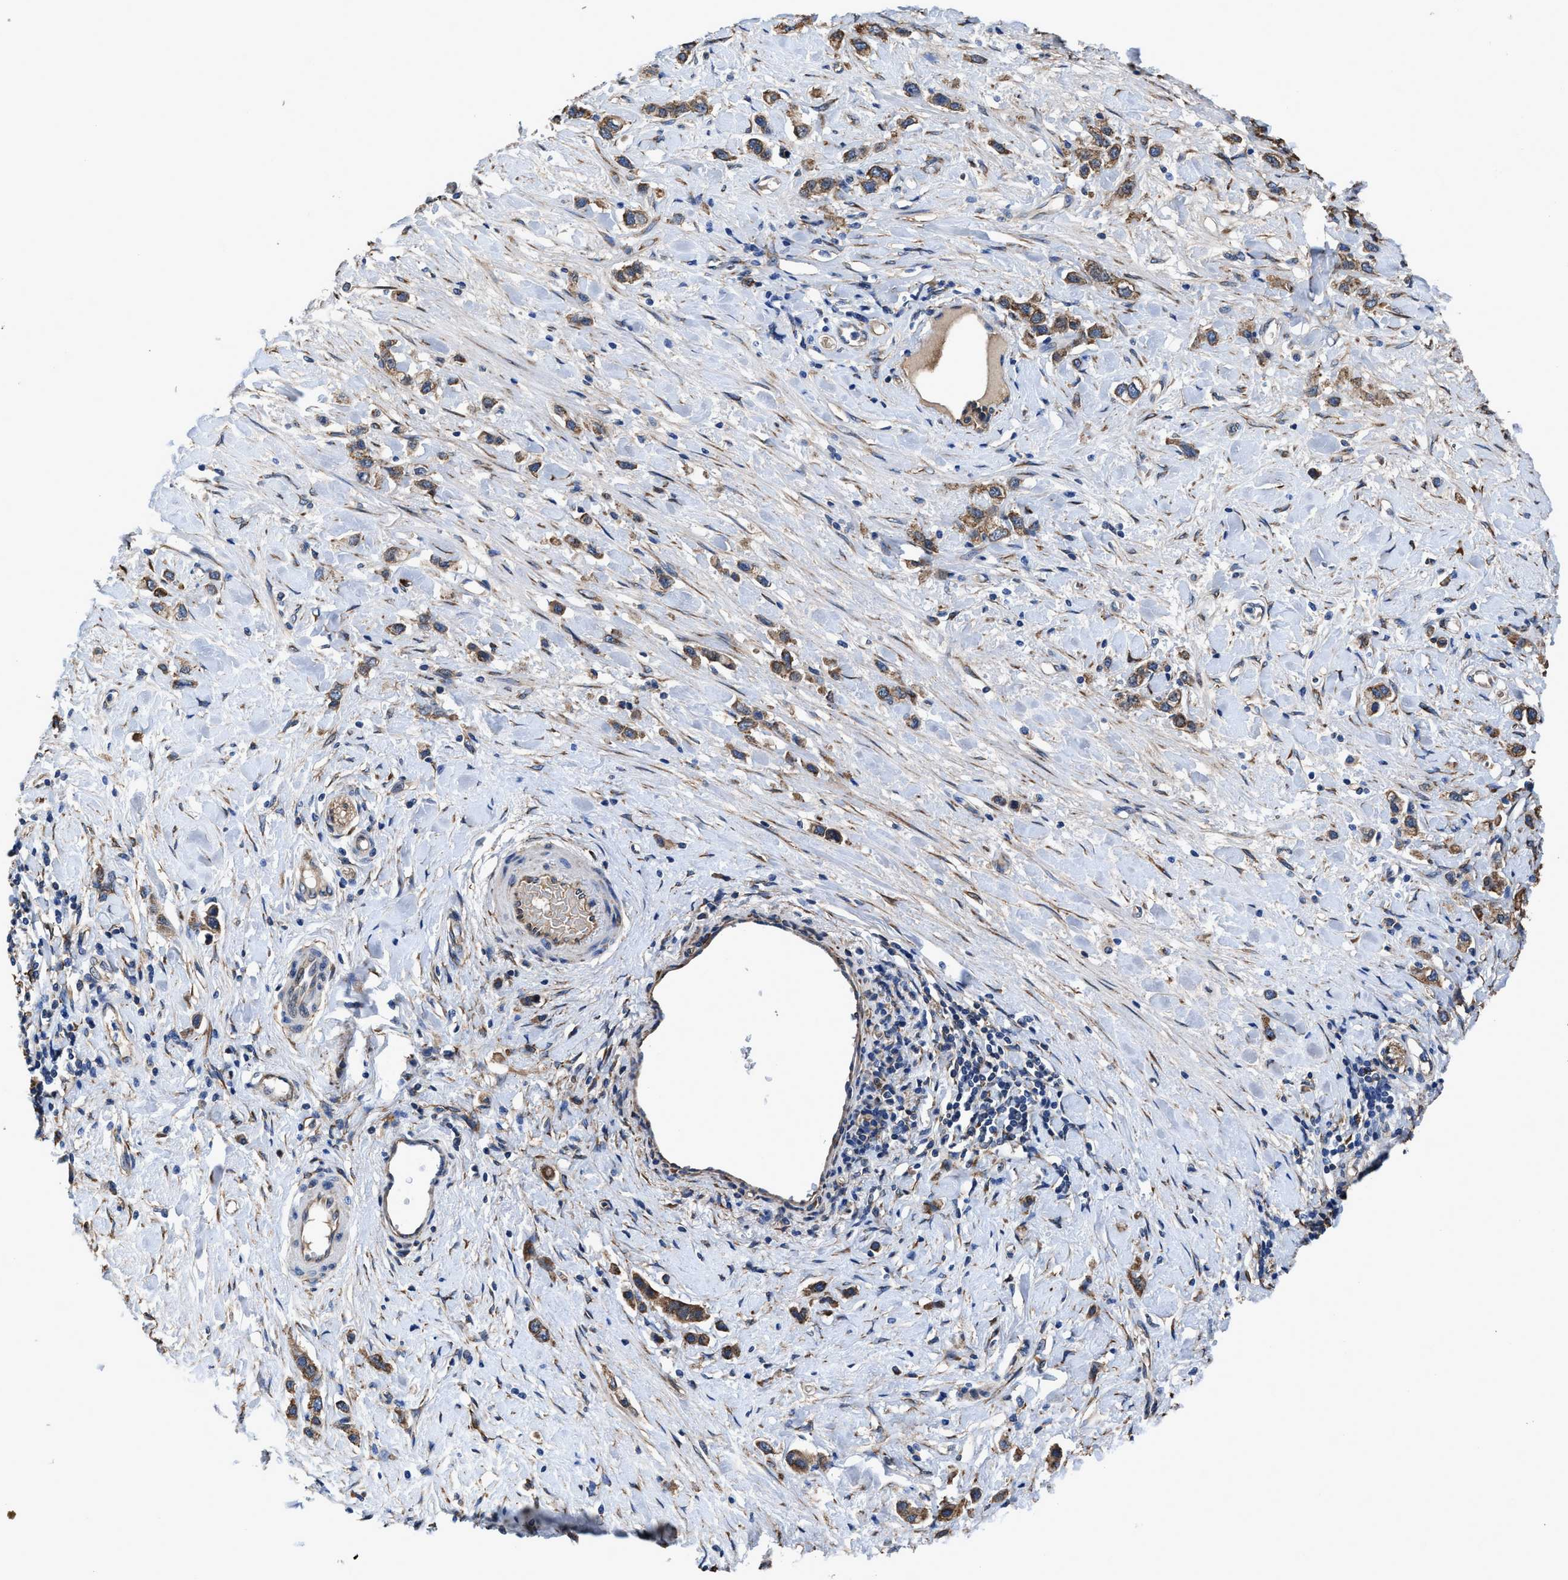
{"staining": {"intensity": "moderate", "quantity": ">75%", "location": "cytoplasmic/membranous"}, "tissue": "stomach cancer", "cell_type": "Tumor cells", "image_type": "cancer", "snomed": [{"axis": "morphology", "description": "Adenocarcinoma, NOS"}, {"axis": "topography", "description": "Stomach"}], "caption": "An immunohistochemistry (IHC) histopathology image of tumor tissue is shown. Protein staining in brown highlights moderate cytoplasmic/membranous positivity in stomach adenocarcinoma within tumor cells.", "gene": "IDNK", "patient": {"sex": "female", "age": 65}}